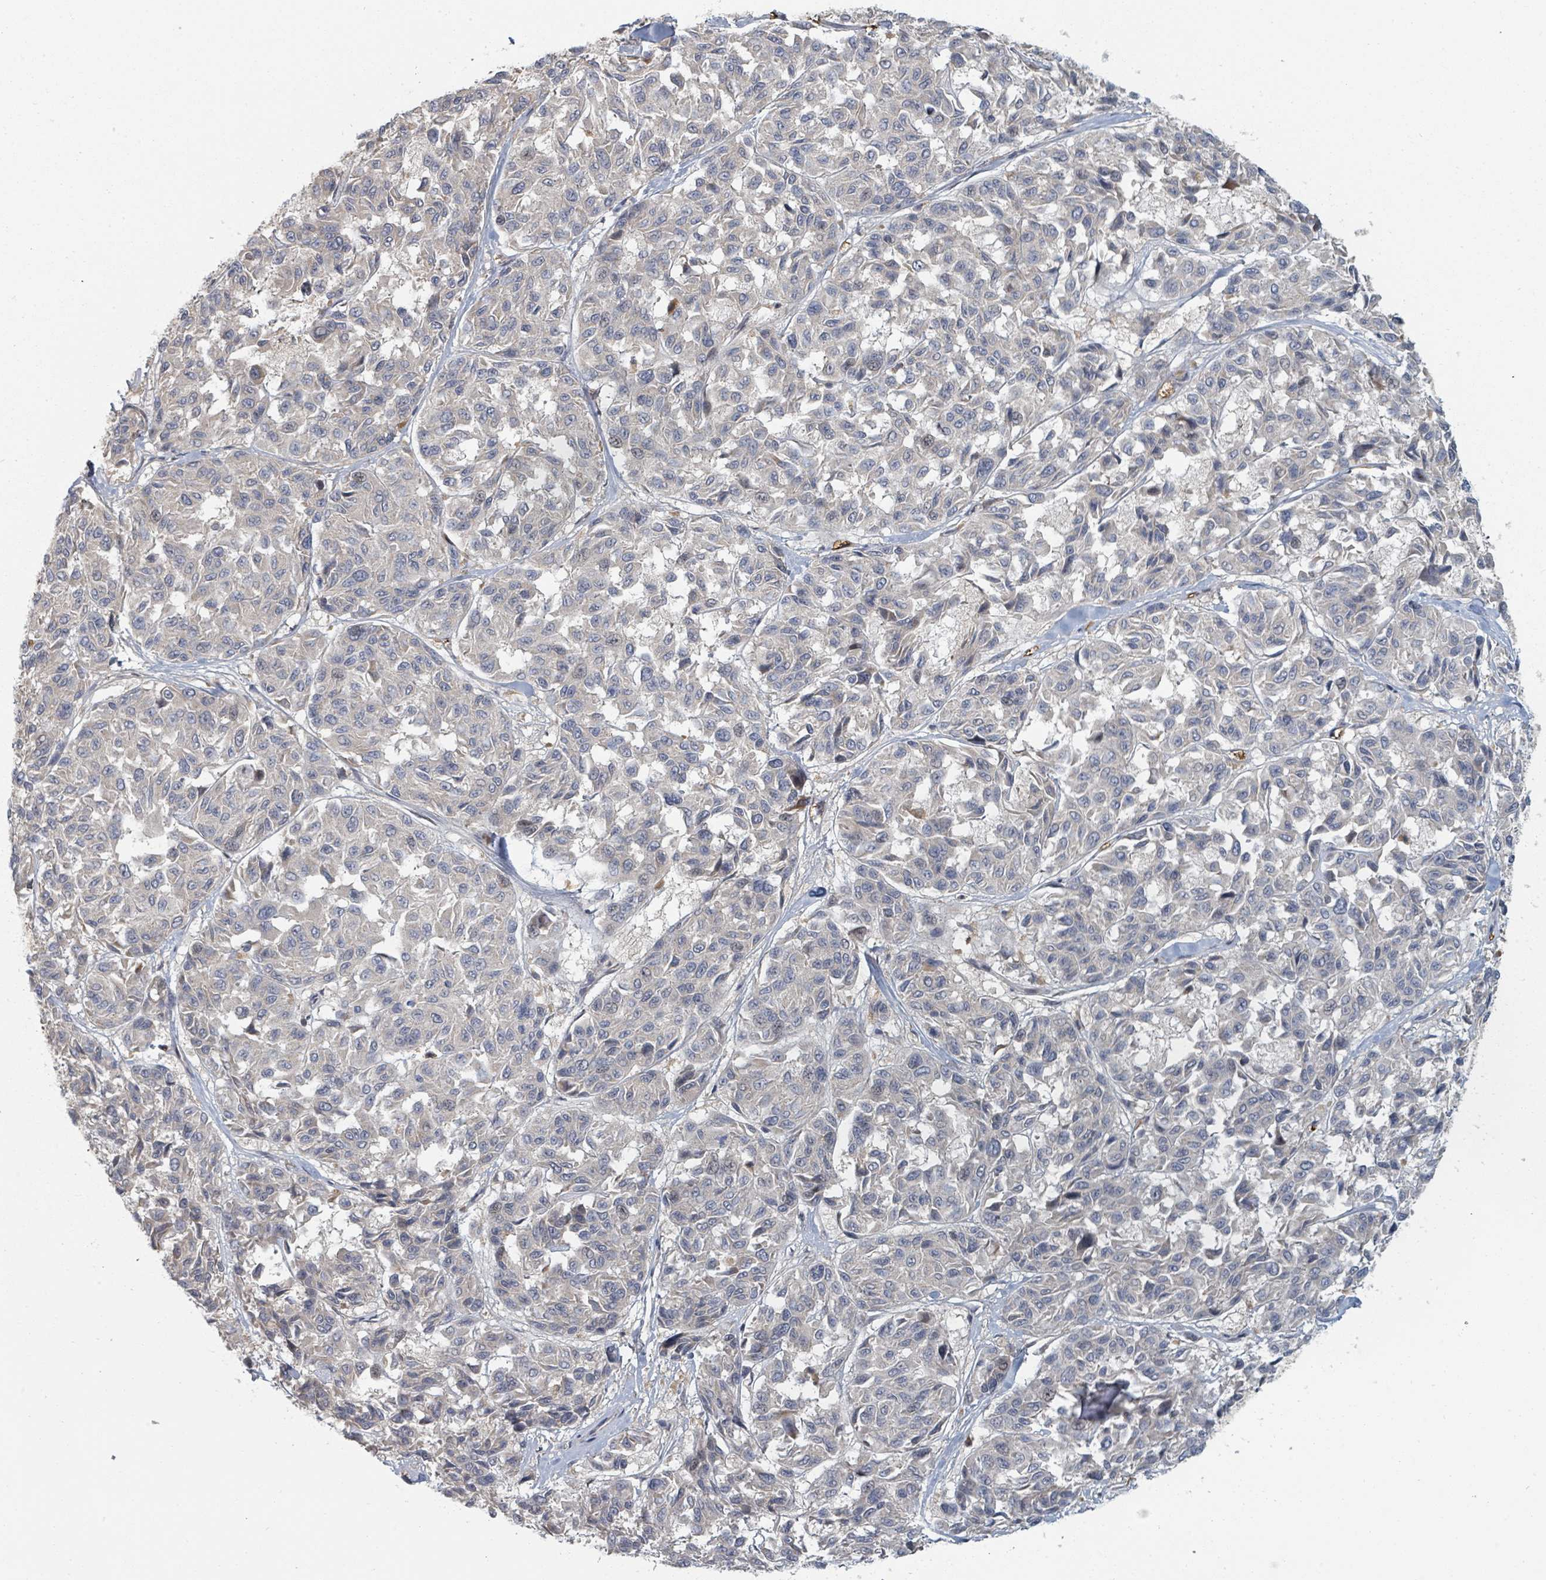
{"staining": {"intensity": "negative", "quantity": "none", "location": "none"}, "tissue": "melanoma", "cell_type": "Tumor cells", "image_type": "cancer", "snomed": [{"axis": "morphology", "description": "Malignant melanoma, NOS"}, {"axis": "topography", "description": "Skin"}], "caption": "Immunohistochemistry (IHC) image of neoplastic tissue: human melanoma stained with DAB (3,3'-diaminobenzidine) reveals no significant protein expression in tumor cells.", "gene": "TRPC4AP", "patient": {"sex": "female", "age": 66}}